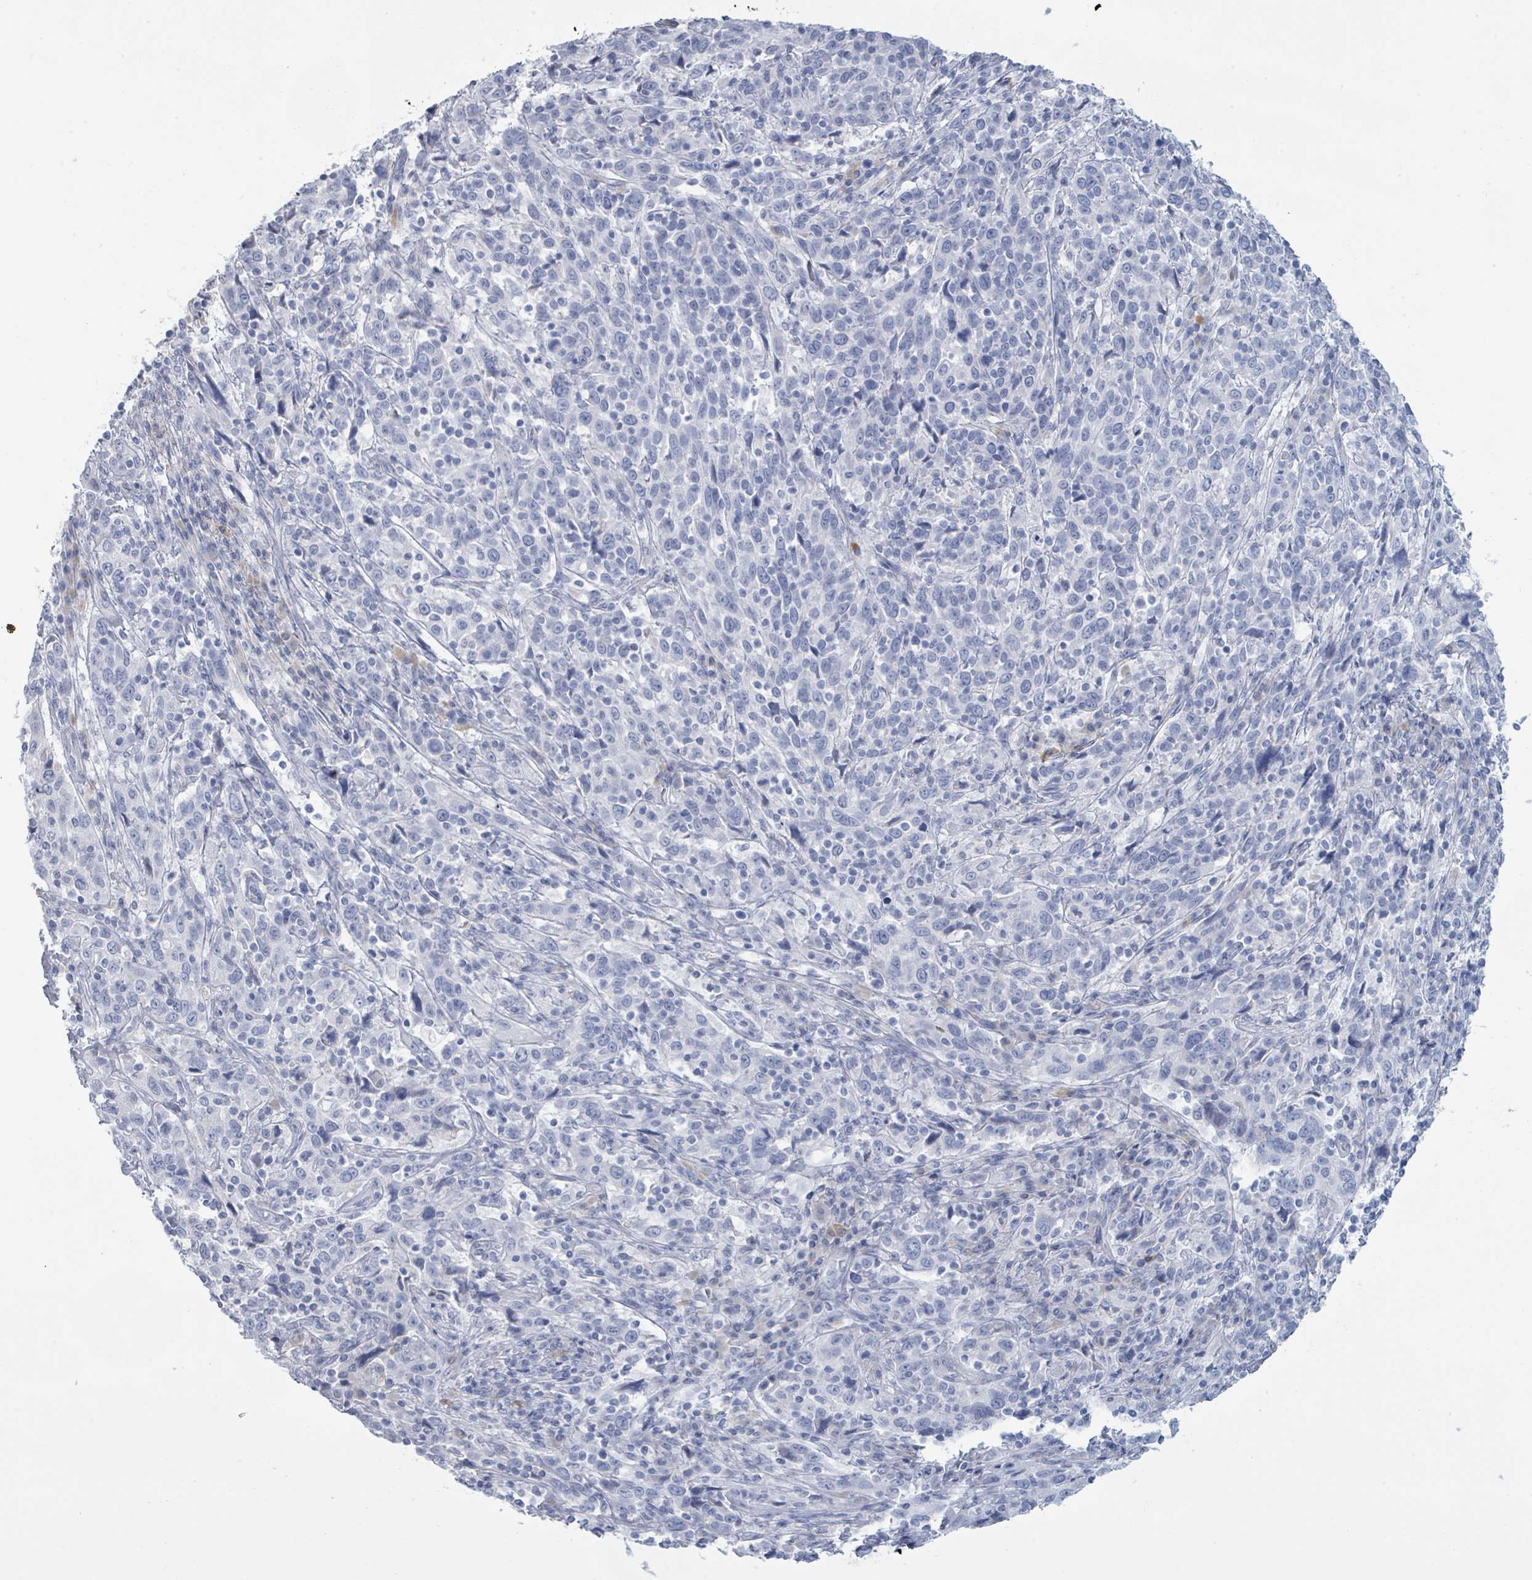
{"staining": {"intensity": "negative", "quantity": "none", "location": "none"}, "tissue": "cervical cancer", "cell_type": "Tumor cells", "image_type": "cancer", "snomed": [{"axis": "morphology", "description": "Squamous cell carcinoma, NOS"}, {"axis": "topography", "description": "Cervix"}], "caption": "Tumor cells are negative for protein expression in human cervical cancer.", "gene": "PGA3", "patient": {"sex": "female", "age": 46}}